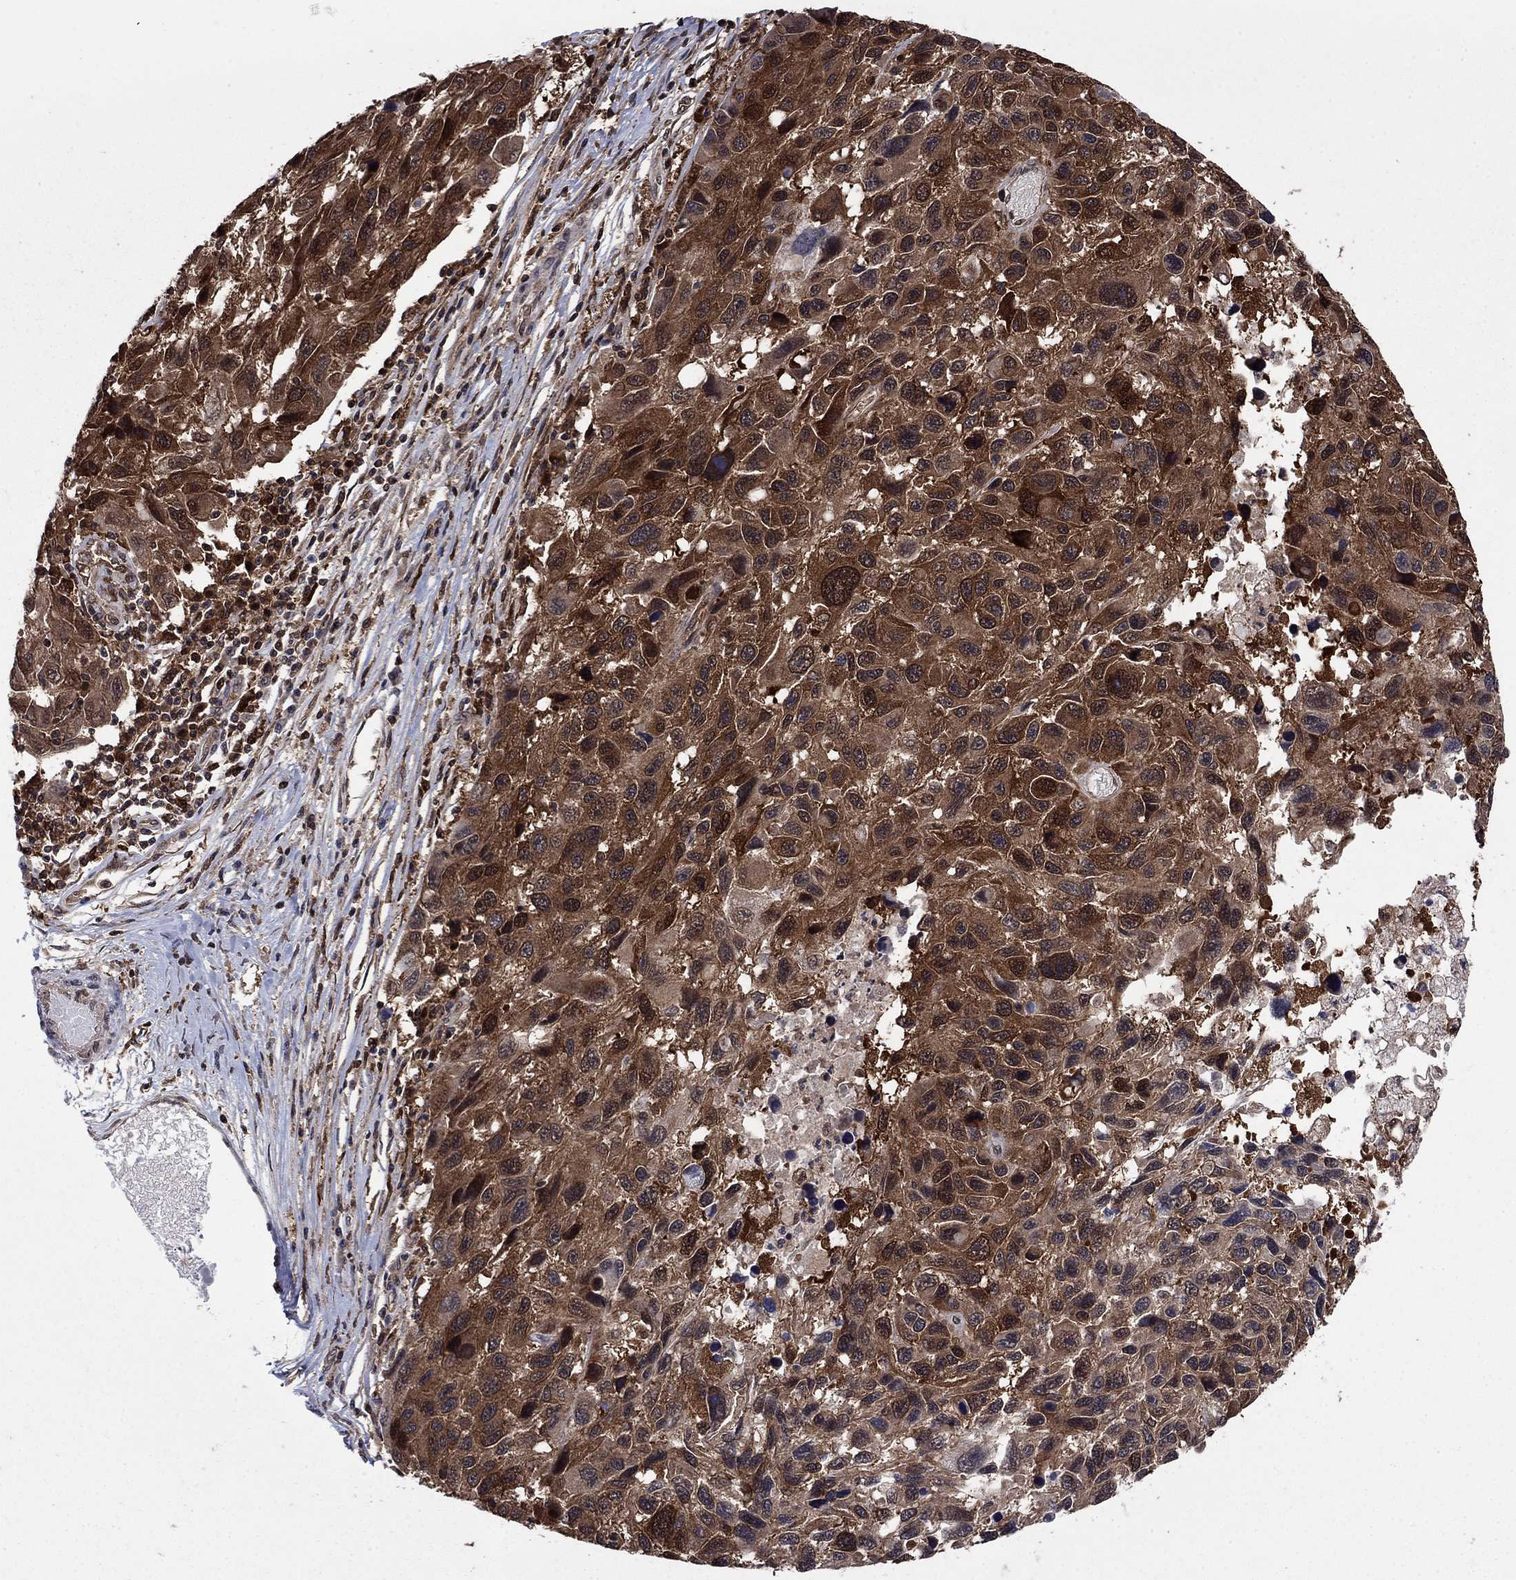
{"staining": {"intensity": "strong", "quantity": ">75%", "location": "cytoplasmic/membranous"}, "tissue": "melanoma", "cell_type": "Tumor cells", "image_type": "cancer", "snomed": [{"axis": "morphology", "description": "Malignant melanoma, NOS"}, {"axis": "topography", "description": "Skin"}], "caption": "Immunohistochemistry micrograph of neoplastic tissue: malignant melanoma stained using immunohistochemistry shows high levels of strong protein expression localized specifically in the cytoplasmic/membranous of tumor cells, appearing as a cytoplasmic/membranous brown color.", "gene": "CACYBP", "patient": {"sex": "male", "age": 53}}